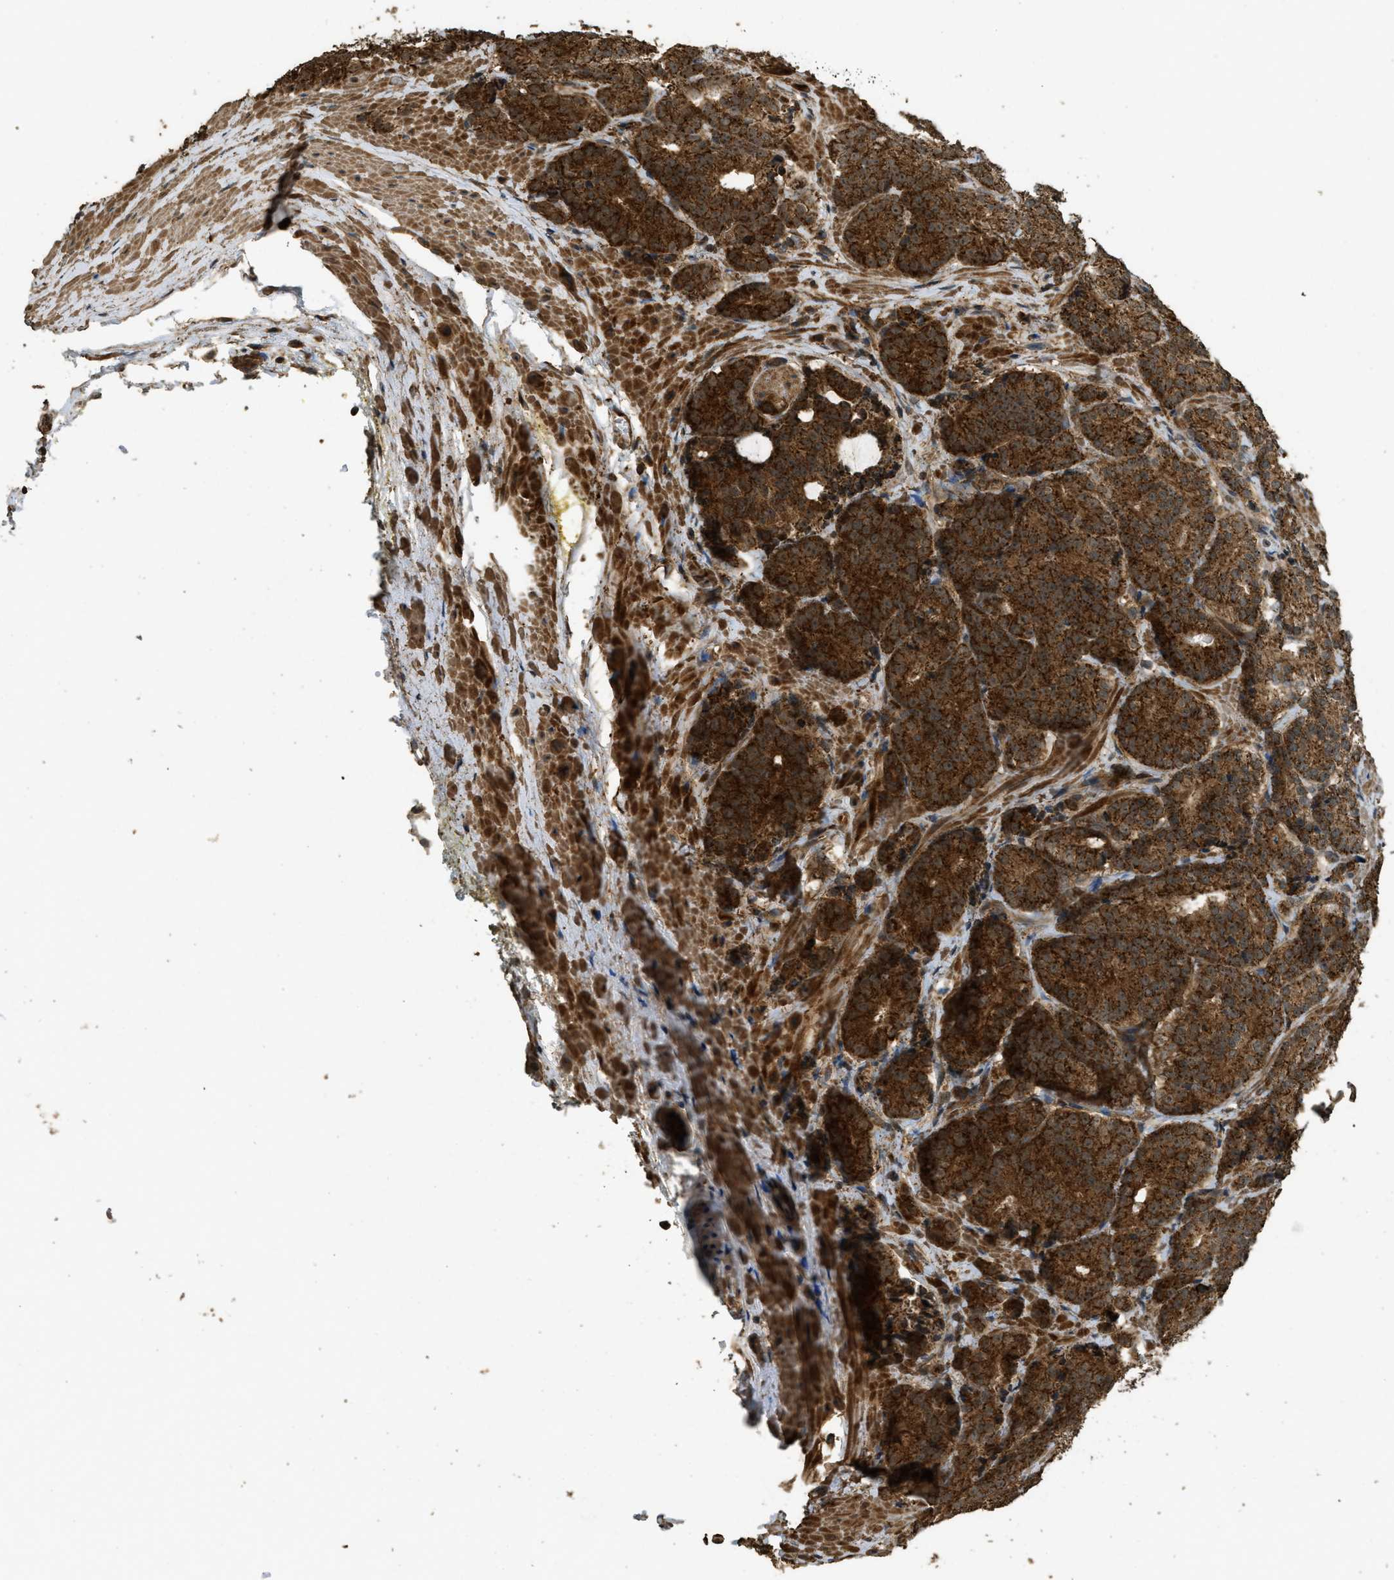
{"staining": {"intensity": "strong", "quantity": ">75%", "location": "cytoplasmic/membranous"}, "tissue": "prostate cancer", "cell_type": "Tumor cells", "image_type": "cancer", "snomed": [{"axis": "morphology", "description": "Adenocarcinoma, High grade"}, {"axis": "topography", "description": "Prostate"}], "caption": "Immunohistochemical staining of human prostate cancer (adenocarcinoma (high-grade)) exhibits high levels of strong cytoplasmic/membranous protein positivity in approximately >75% of tumor cells.", "gene": "CTPS1", "patient": {"sex": "male", "age": 61}}